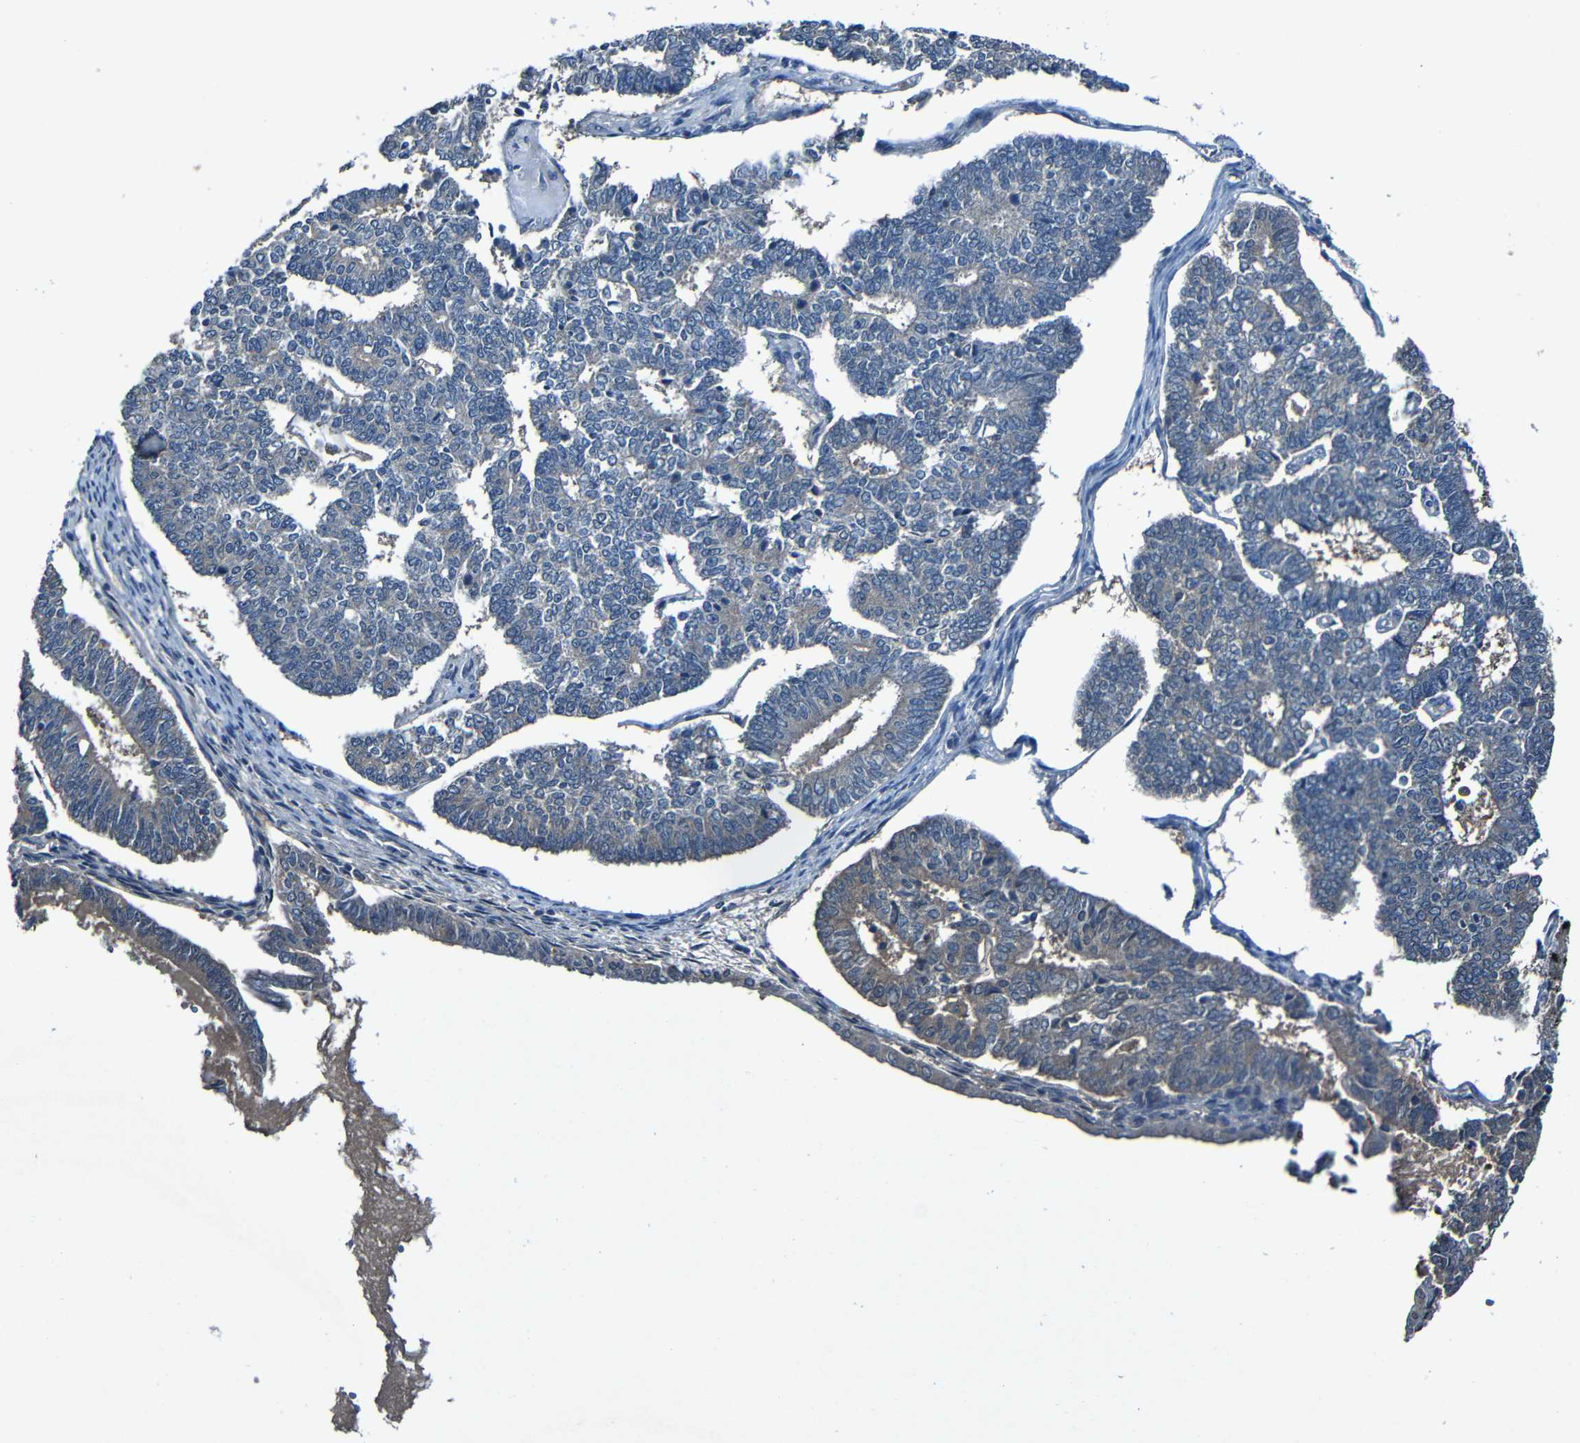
{"staining": {"intensity": "weak", "quantity": "<25%", "location": "cytoplasmic/membranous"}, "tissue": "endometrial cancer", "cell_type": "Tumor cells", "image_type": "cancer", "snomed": [{"axis": "morphology", "description": "Adenocarcinoma, NOS"}, {"axis": "topography", "description": "Endometrium"}], "caption": "IHC photomicrograph of adenocarcinoma (endometrial) stained for a protein (brown), which reveals no positivity in tumor cells.", "gene": "LRRC70", "patient": {"sex": "female", "age": 70}}